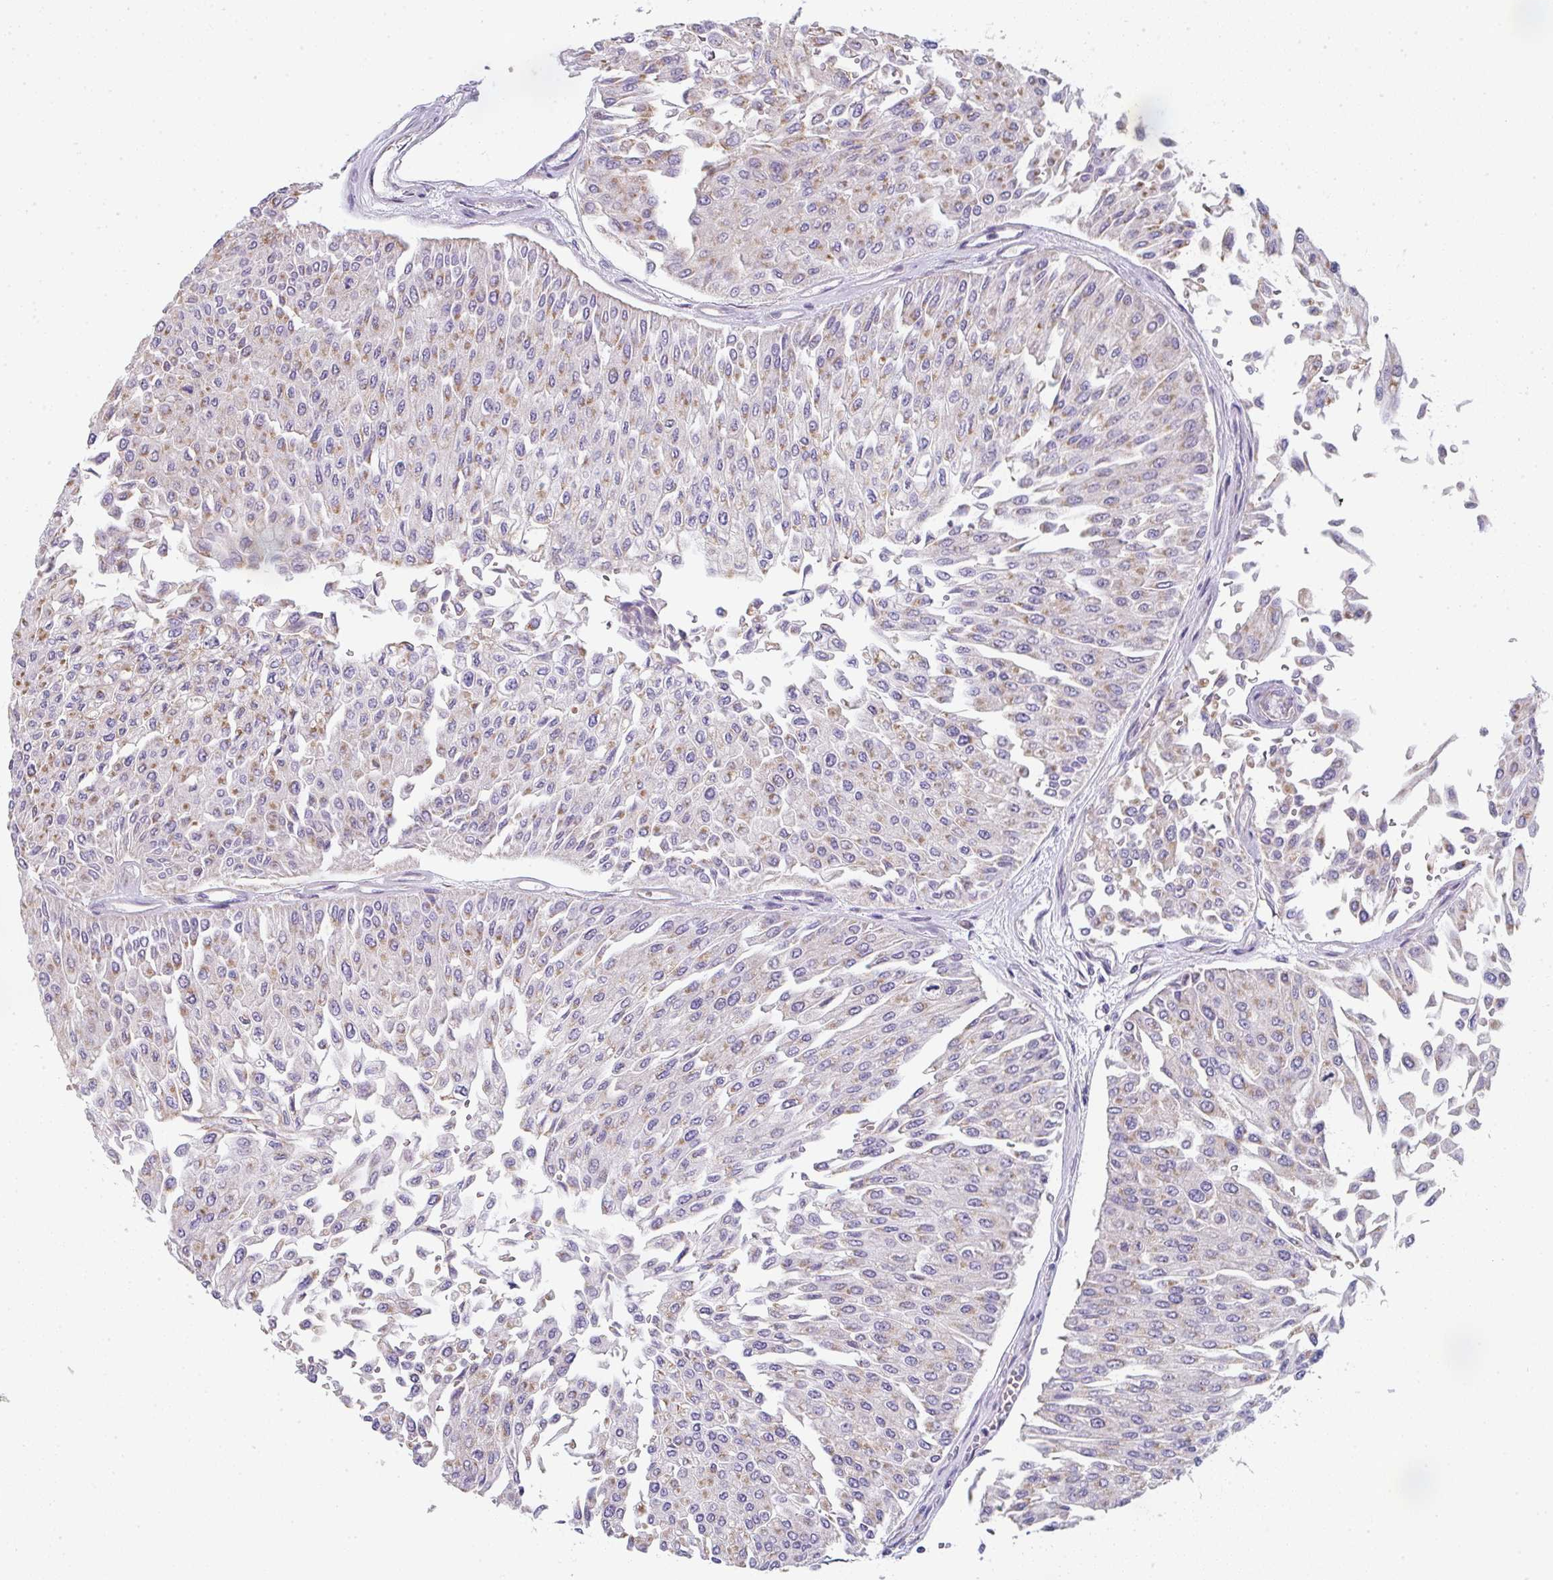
{"staining": {"intensity": "moderate", "quantity": ">75%", "location": "cytoplasmic/membranous"}, "tissue": "urothelial cancer", "cell_type": "Tumor cells", "image_type": "cancer", "snomed": [{"axis": "morphology", "description": "Urothelial carcinoma, Low grade"}, {"axis": "topography", "description": "Urinary bladder"}], "caption": "Low-grade urothelial carcinoma stained with a protein marker demonstrates moderate staining in tumor cells.", "gene": "CACNA1S", "patient": {"sex": "male", "age": 67}}